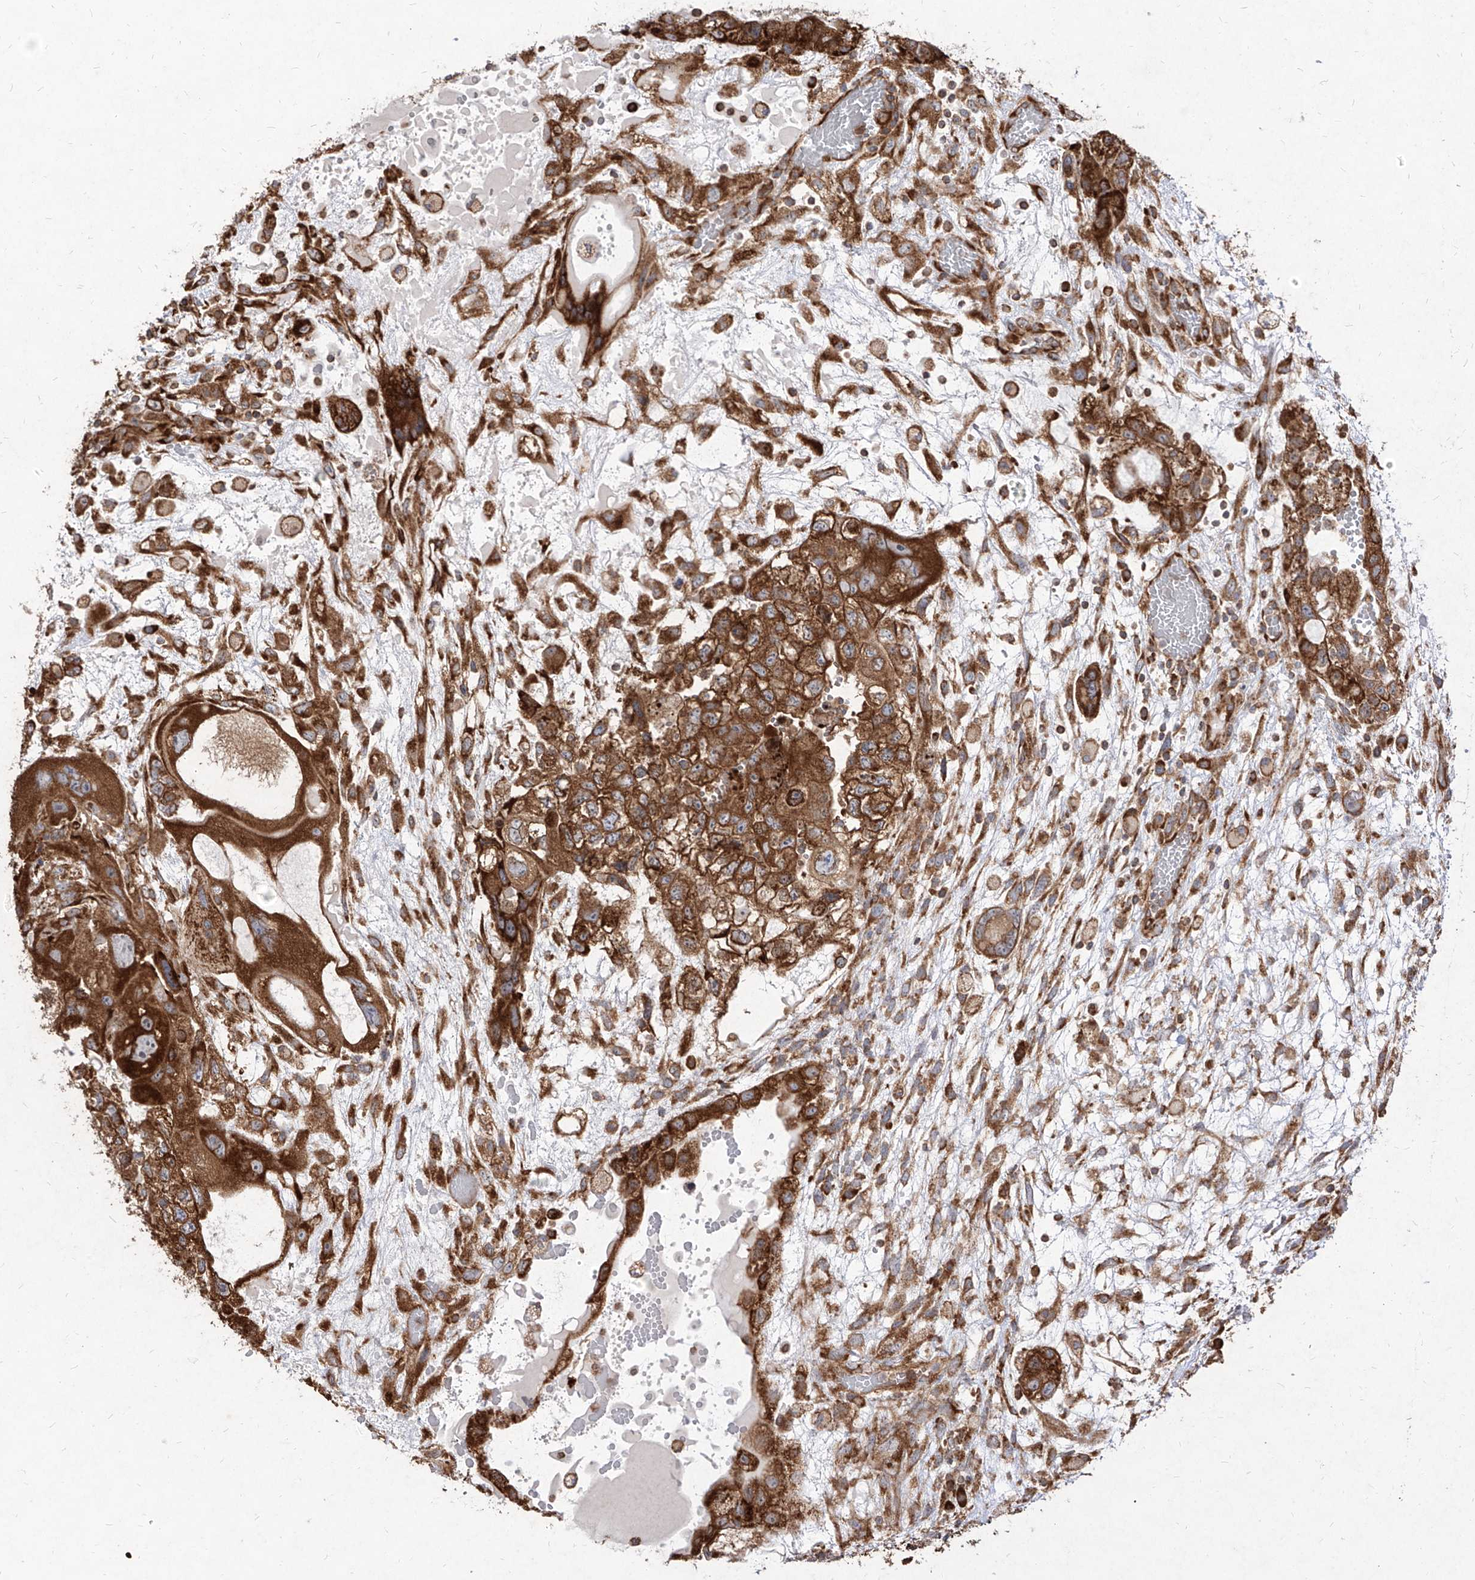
{"staining": {"intensity": "strong", "quantity": ">75%", "location": "cytoplasmic/membranous"}, "tissue": "testis cancer", "cell_type": "Tumor cells", "image_type": "cancer", "snomed": [{"axis": "morphology", "description": "Carcinoma, Embryonal, NOS"}, {"axis": "topography", "description": "Testis"}], "caption": "Immunohistochemical staining of human testis cancer shows high levels of strong cytoplasmic/membranous expression in approximately >75% of tumor cells. (DAB IHC with brightfield microscopy, high magnification).", "gene": "RPS25", "patient": {"sex": "male", "age": 36}}